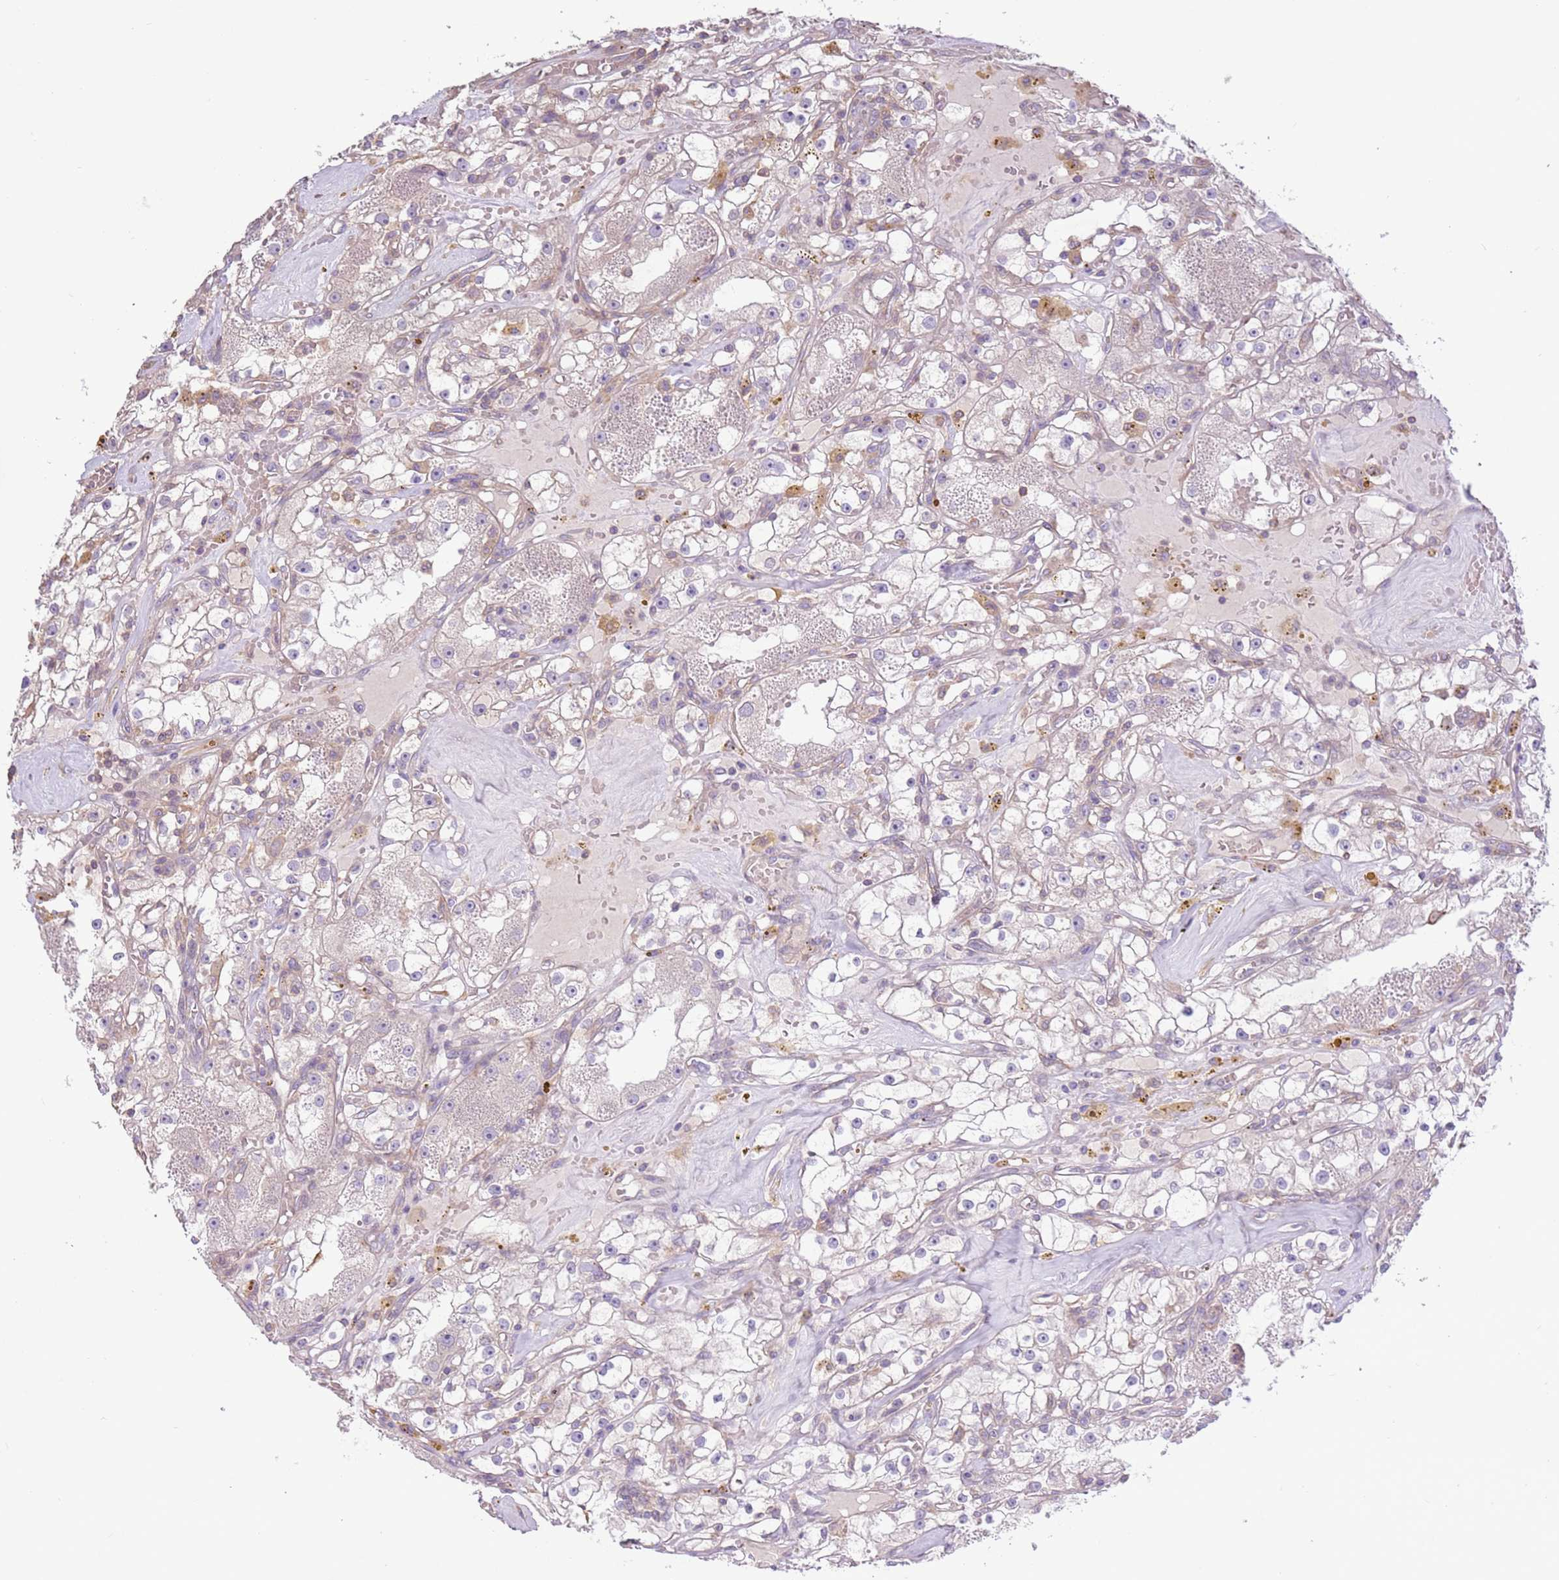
{"staining": {"intensity": "negative", "quantity": "none", "location": "none"}, "tissue": "renal cancer", "cell_type": "Tumor cells", "image_type": "cancer", "snomed": [{"axis": "morphology", "description": "Adenocarcinoma, NOS"}, {"axis": "topography", "description": "Kidney"}], "caption": "Renal adenocarcinoma was stained to show a protein in brown. There is no significant staining in tumor cells.", "gene": "EVA1B", "patient": {"sex": "male", "age": 56}}